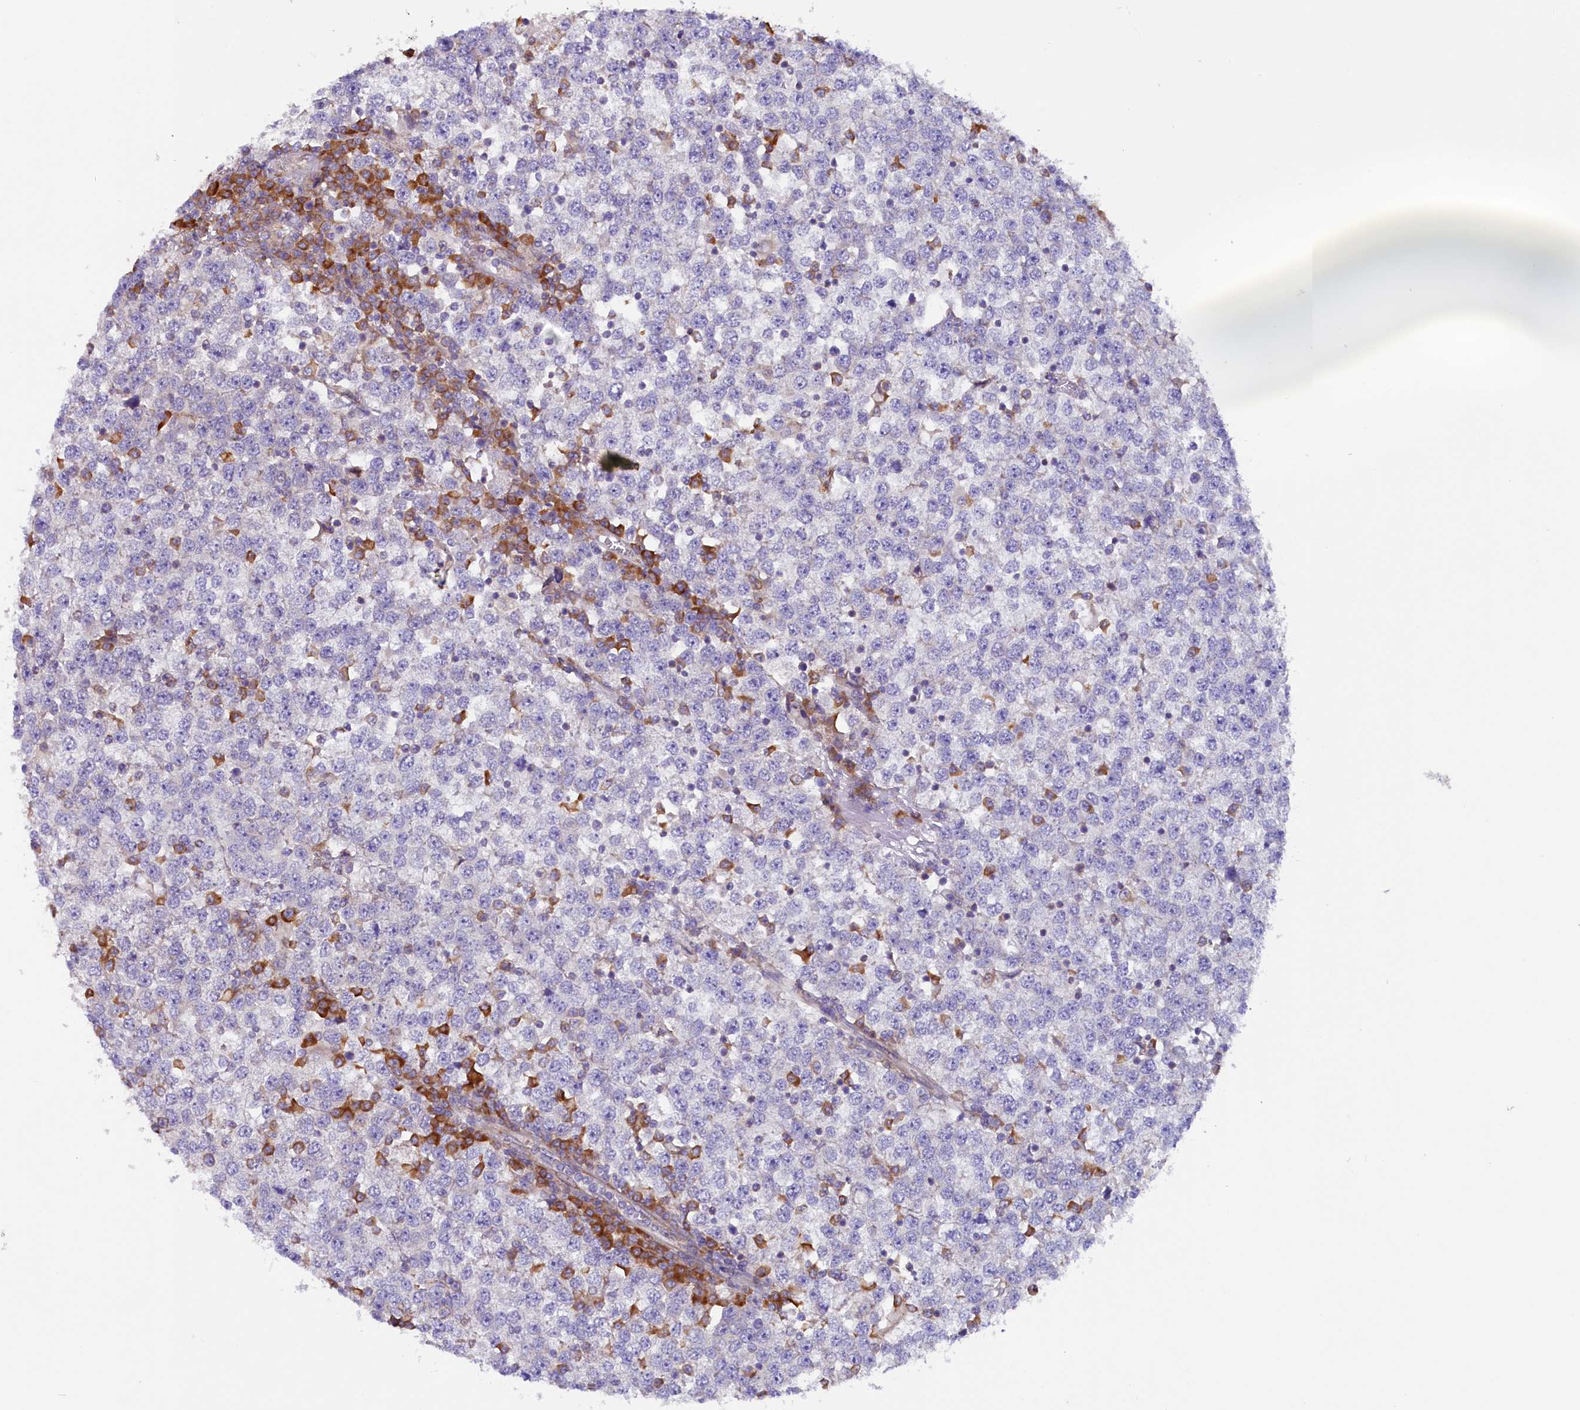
{"staining": {"intensity": "moderate", "quantity": "<25%", "location": "cytoplasmic/membranous"}, "tissue": "testis cancer", "cell_type": "Tumor cells", "image_type": "cancer", "snomed": [{"axis": "morphology", "description": "Seminoma, NOS"}, {"axis": "topography", "description": "Testis"}], "caption": "This histopathology image reveals immunohistochemistry staining of human testis cancer, with low moderate cytoplasmic/membranous positivity in approximately <25% of tumor cells.", "gene": "SSC5D", "patient": {"sex": "male", "age": 65}}